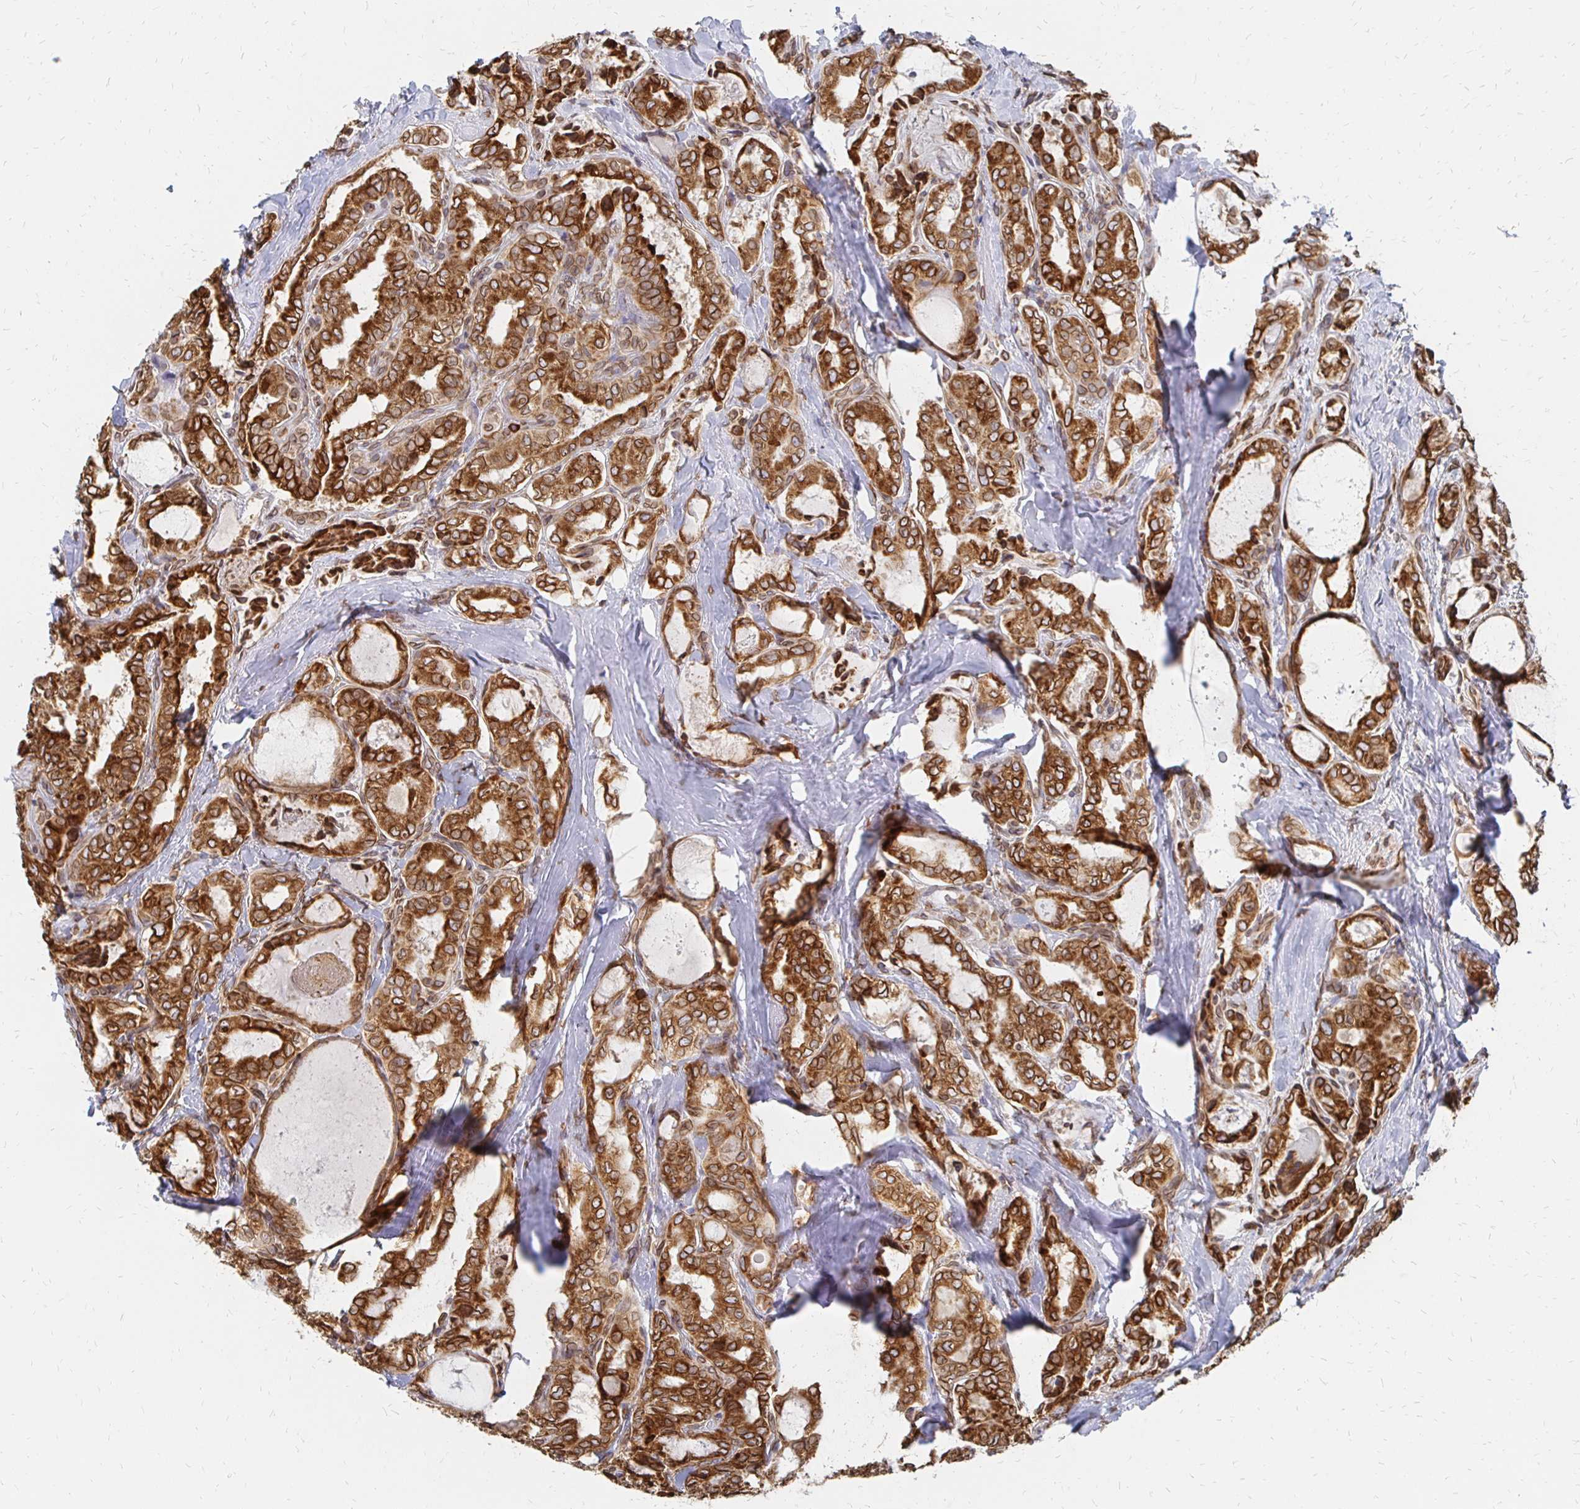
{"staining": {"intensity": "strong", "quantity": ">75%", "location": "cytoplasmic/membranous,nuclear"}, "tissue": "thyroid cancer", "cell_type": "Tumor cells", "image_type": "cancer", "snomed": [{"axis": "morphology", "description": "Papillary adenocarcinoma, NOS"}, {"axis": "topography", "description": "Thyroid gland"}], "caption": "Immunohistochemical staining of thyroid papillary adenocarcinoma displays strong cytoplasmic/membranous and nuclear protein staining in approximately >75% of tumor cells.", "gene": "PELI3", "patient": {"sex": "female", "age": 75}}